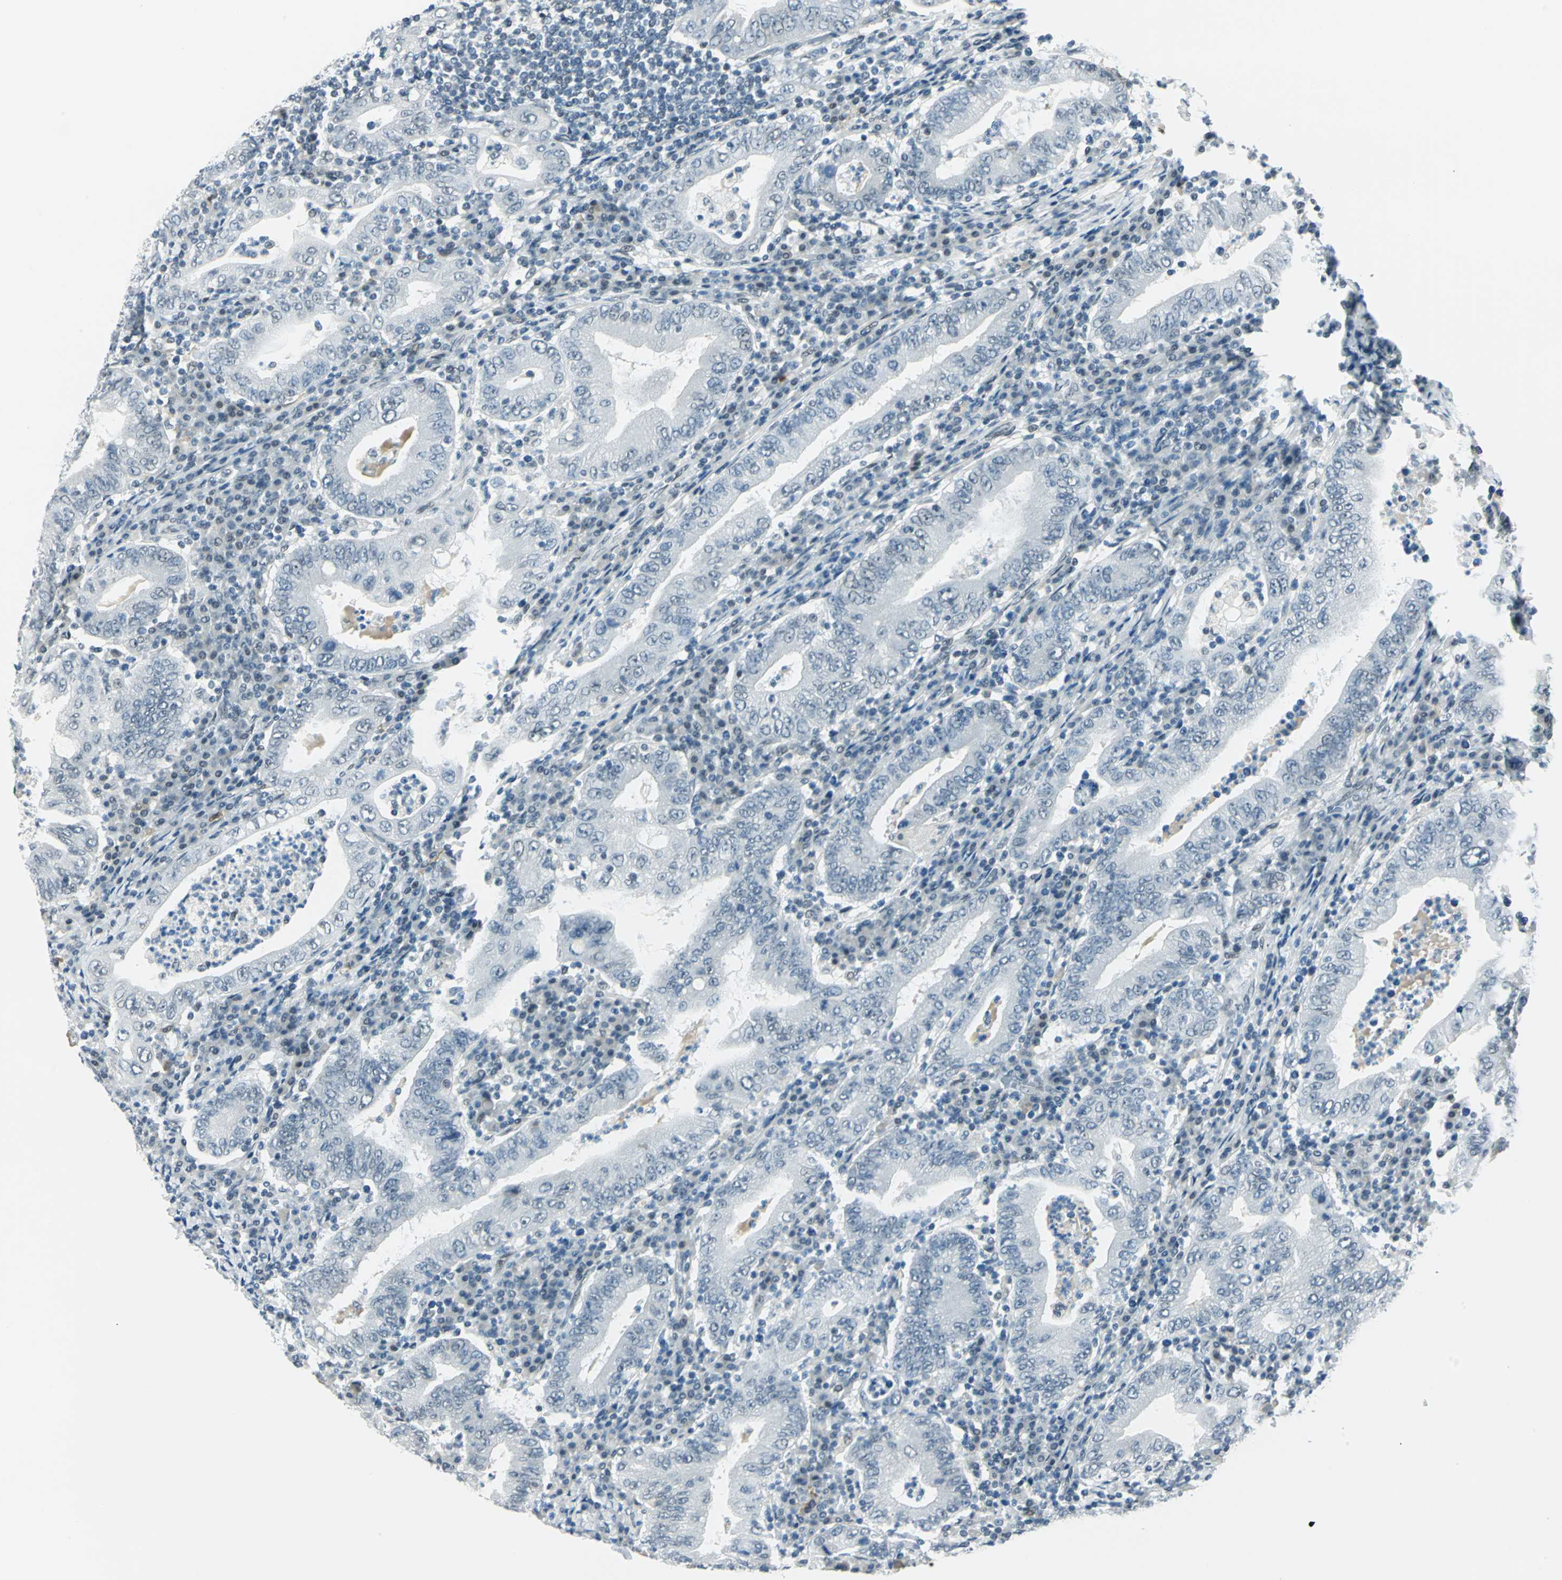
{"staining": {"intensity": "negative", "quantity": "none", "location": "none"}, "tissue": "stomach cancer", "cell_type": "Tumor cells", "image_type": "cancer", "snomed": [{"axis": "morphology", "description": "Normal tissue, NOS"}, {"axis": "morphology", "description": "Adenocarcinoma, NOS"}, {"axis": "topography", "description": "Esophagus"}, {"axis": "topography", "description": "Stomach, upper"}, {"axis": "topography", "description": "Peripheral nerve tissue"}], "caption": "The photomicrograph demonstrates no staining of tumor cells in stomach adenocarcinoma.", "gene": "MTMR10", "patient": {"sex": "male", "age": 62}}